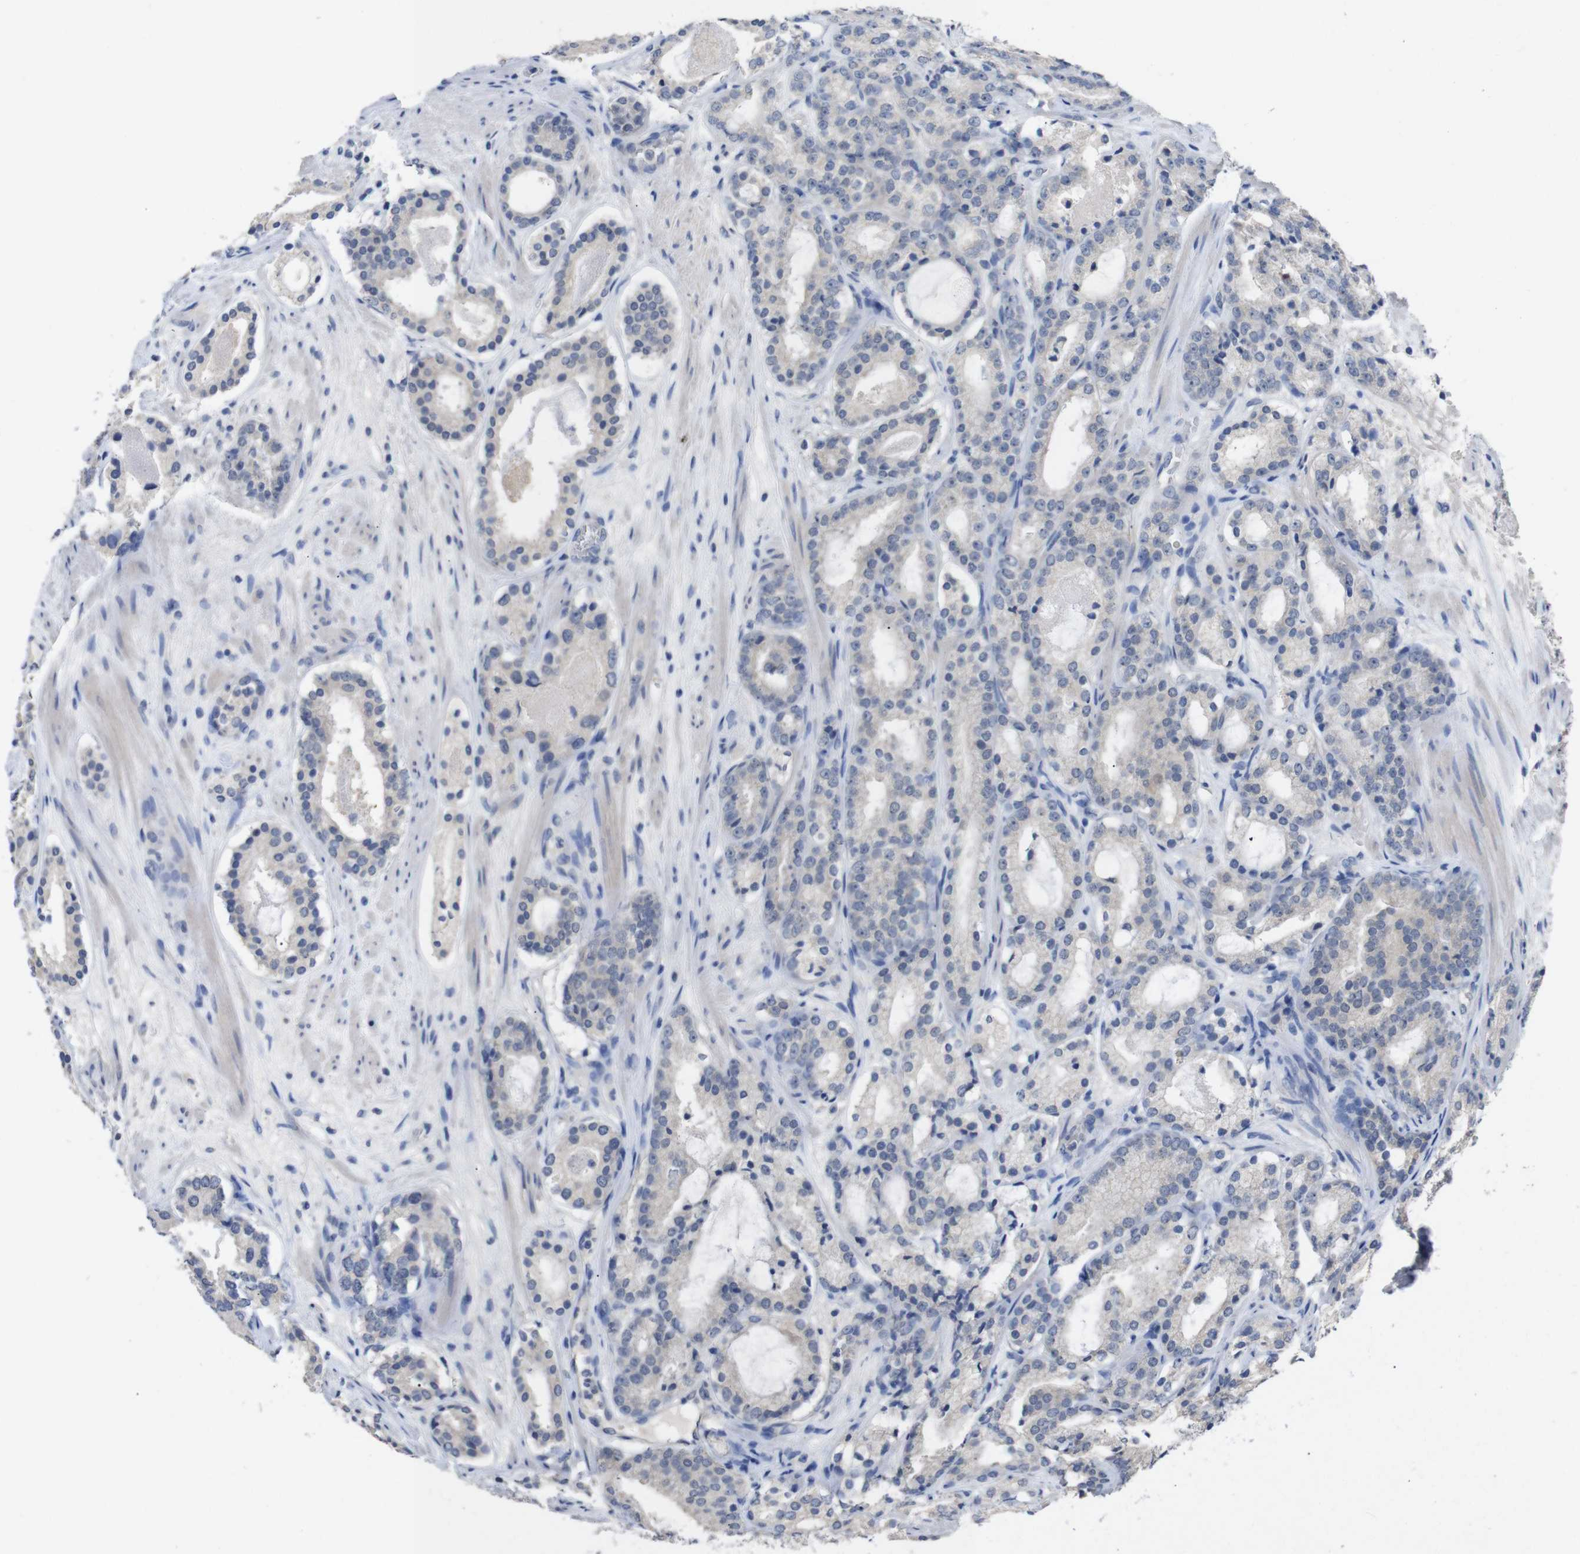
{"staining": {"intensity": "negative", "quantity": "none", "location": "none"}, "tissue": "prostate cancer", "cell_type": "Tumor cells", "image_type": "cancer", "snomed": [{"axis": "morphology", "description": "Adenocarcinoma, Low grade"}, {"axis": "topography", "description": "Prostate"}], "caption": "High magnification brightfield microscopy of prostate low-grade adenocarcinoma stained with DAB (3,3'-diaminobenzidine) (brown) and counterstained with hematoxylin (blue): tumor cells show no significant positivity. Brightfield microscopy of immunohistochemistry stained with DAB (brown) and hematoxylin (blue), captured at high magnification.", "gene": "HNF1A", "patient": {"sex": "male", "age": 69}}